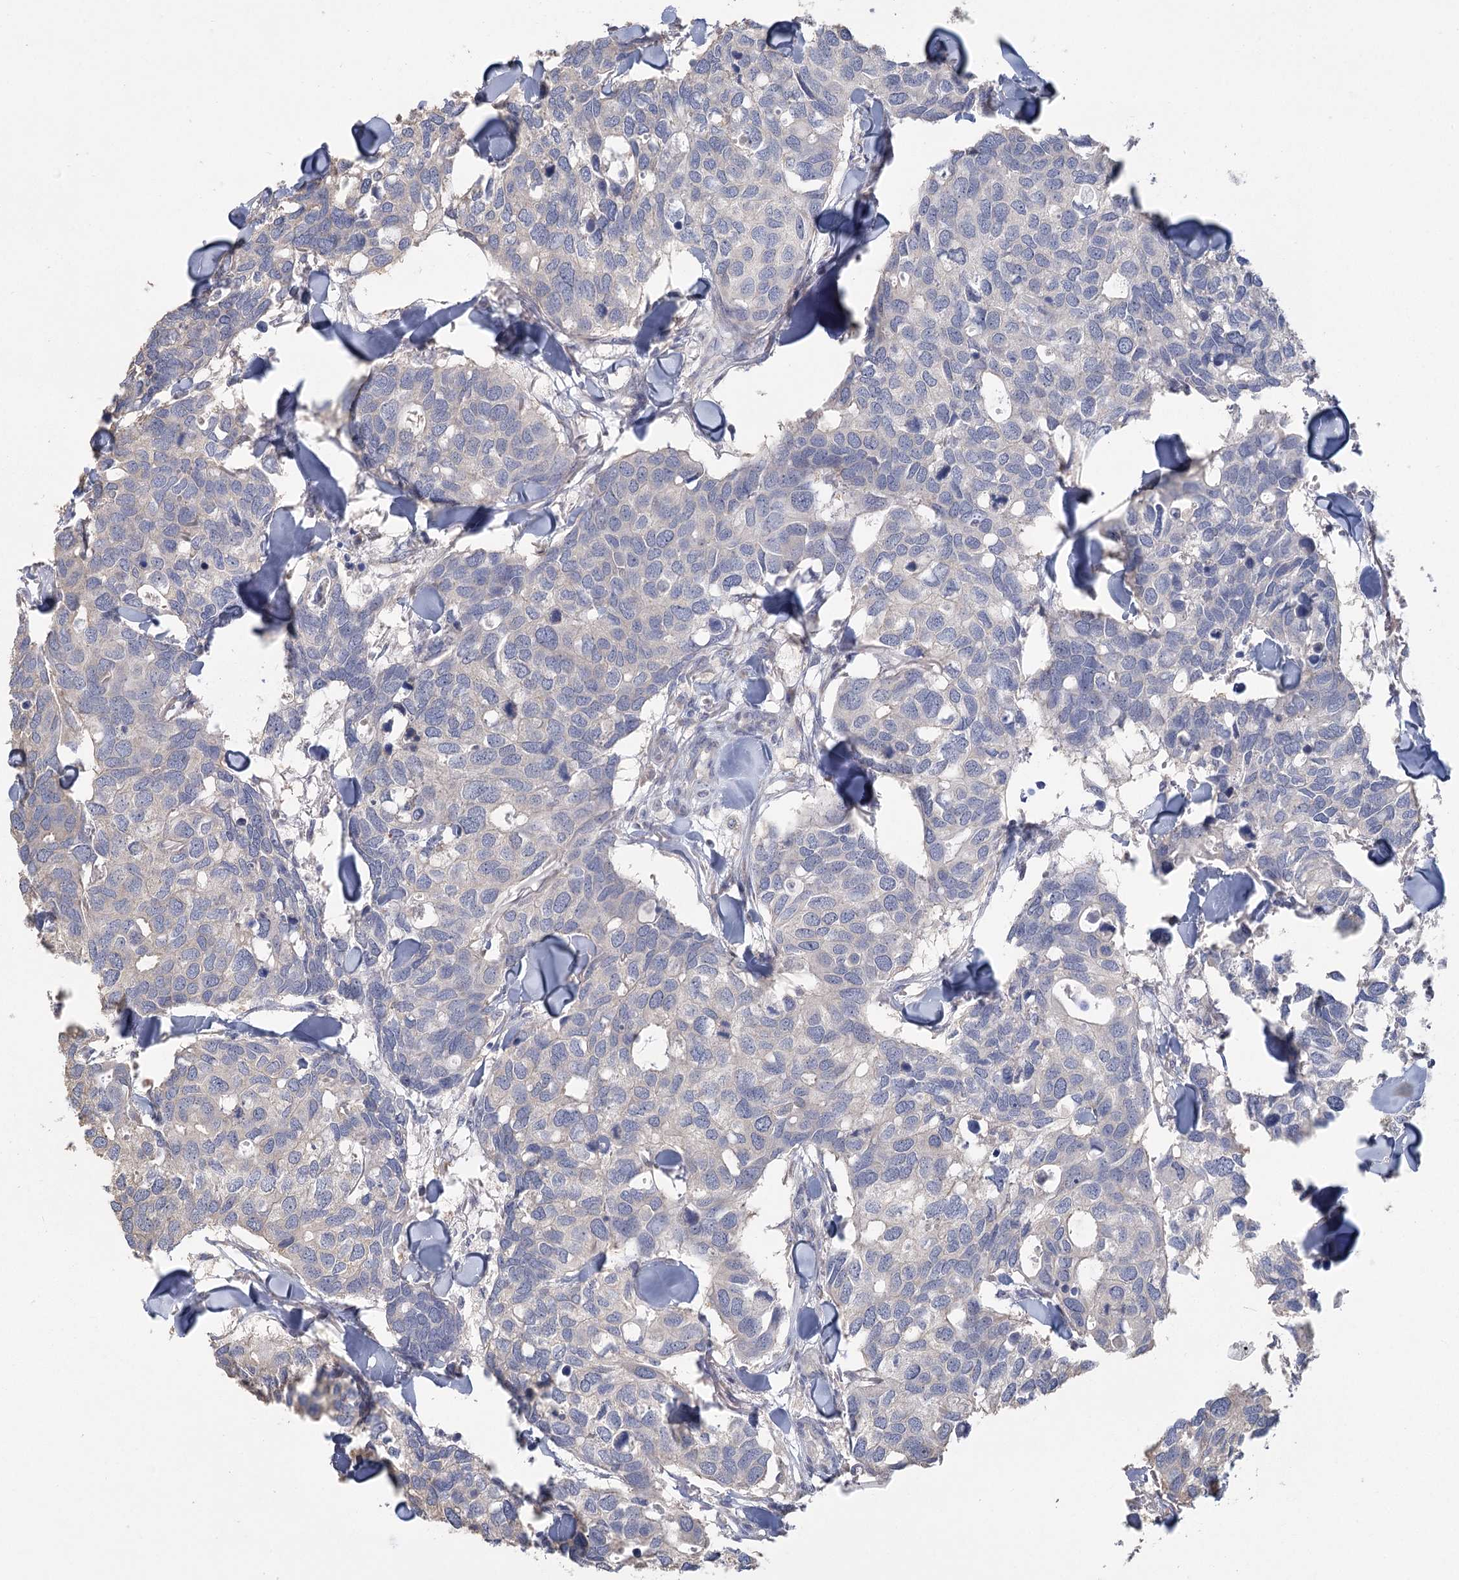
{"staining": {"intensity": "negative", "quantity": "none", "location": "none"}, "tissue": "breast cancer", "cell_type": "Tumor cells", "image_type": "cancer", "snomed": [{"axis": "morphology", "description": "Duct carcinoma"}, {"axis": "topography", "description": "Breast"}], "caption": "Immunohistochemistry micrograph of breast cancer stained for a protein (brown), which displays no positivity in tumor cells.", "gene": "CNTLN", "patient": {"sex": "female", "age": 83}}